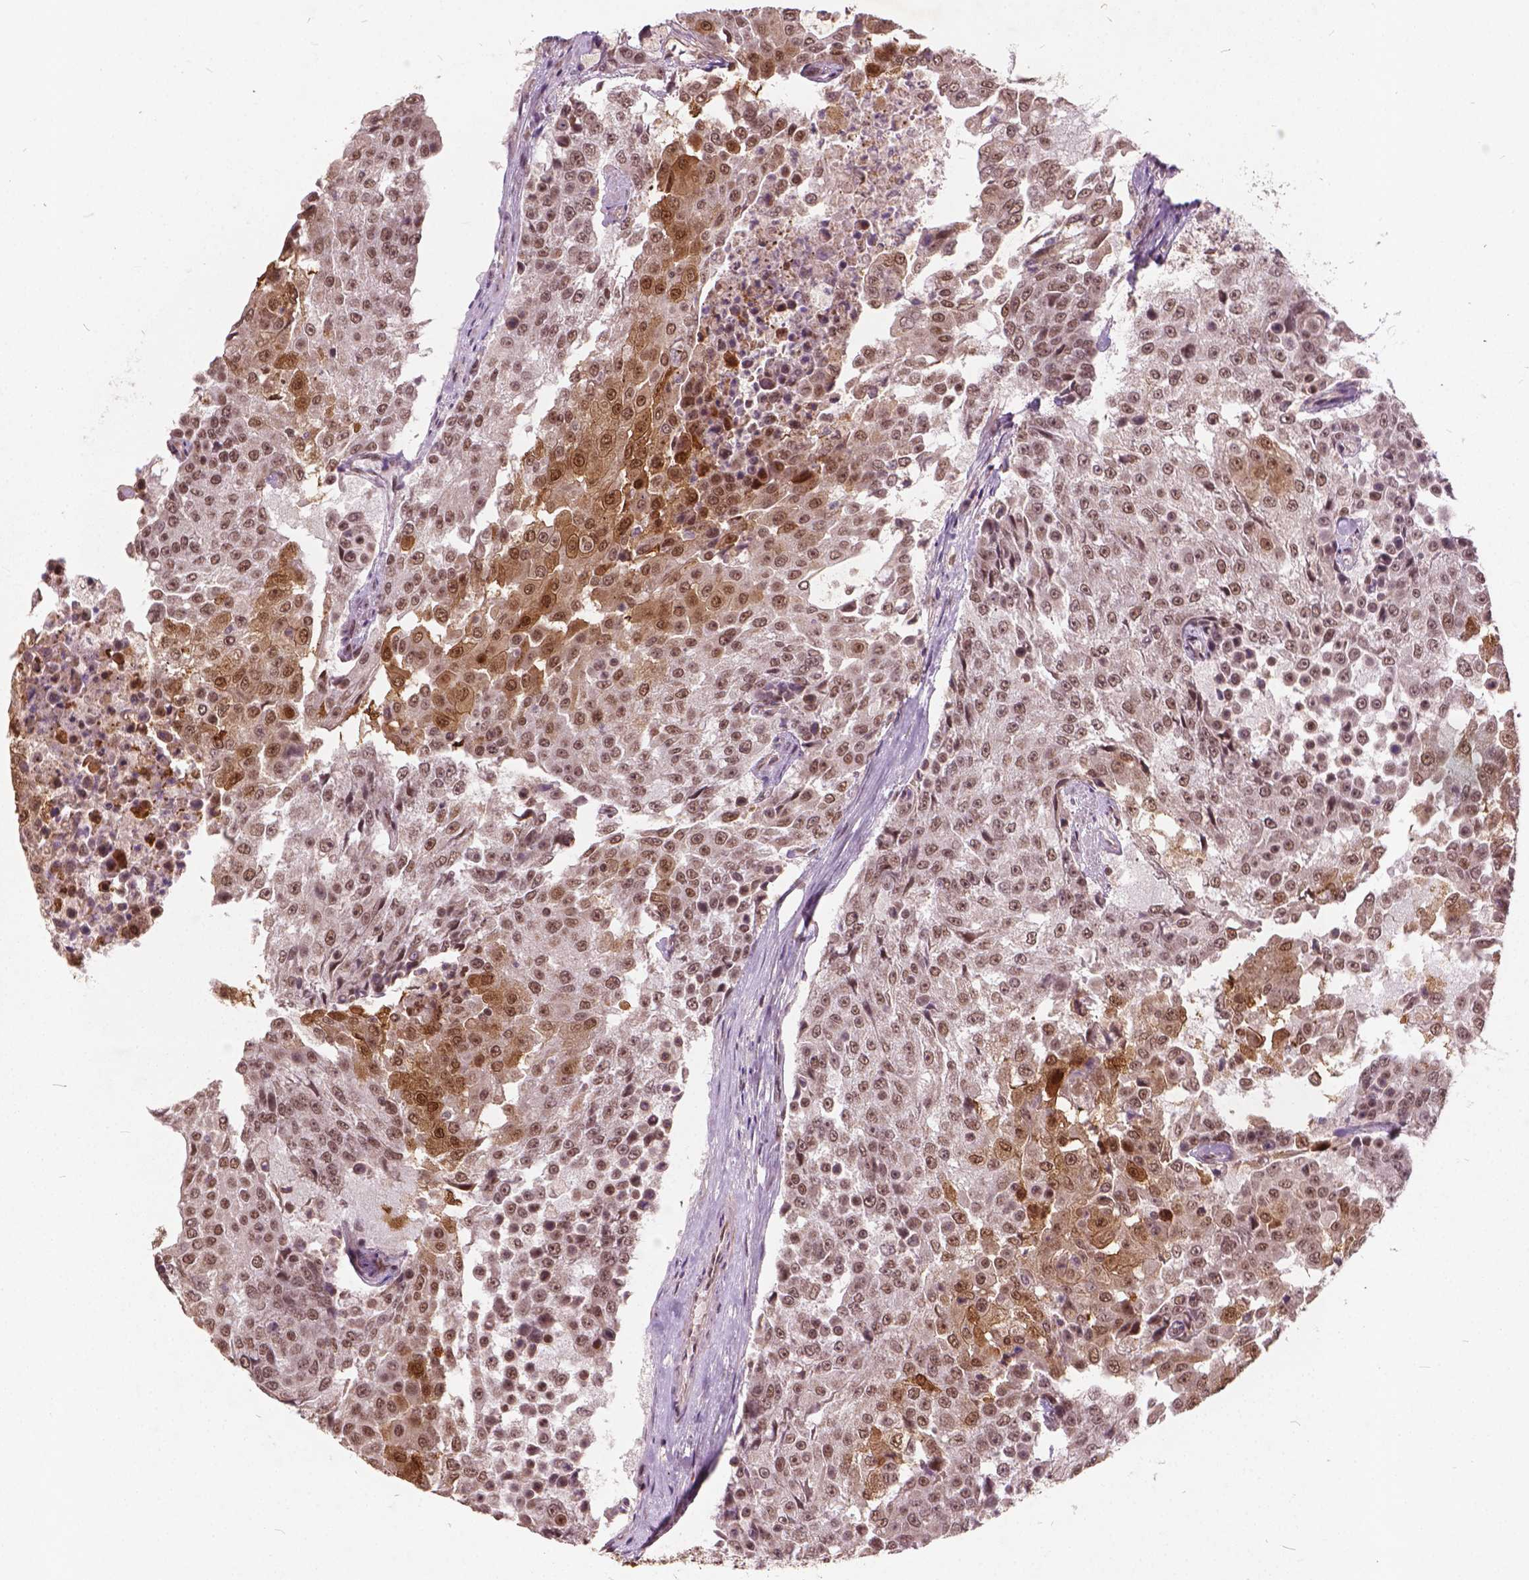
{"staining": {"intensity": "moderate", "quantity": ">75%", "location": "cytoplasmic/membranous,nuclear"}, "tissue": "urothelial cancer", "cell_type": "Tumor cells", "image_type": "cancer", "snomed": [{"axis": "morphology", "description": "Urothelial carcinoma, High grade"}, {"axis": "topography", "description": "Urinary bladder"}], "caption": "Brown immunohistochemical staining in human urothelial cancer shows moderate cytoplasmic/membranous and nuclear expression in approximately >75% of tumor cells.", "gene": "GPS2", "patient": {"sex": "female", "age": 63}}